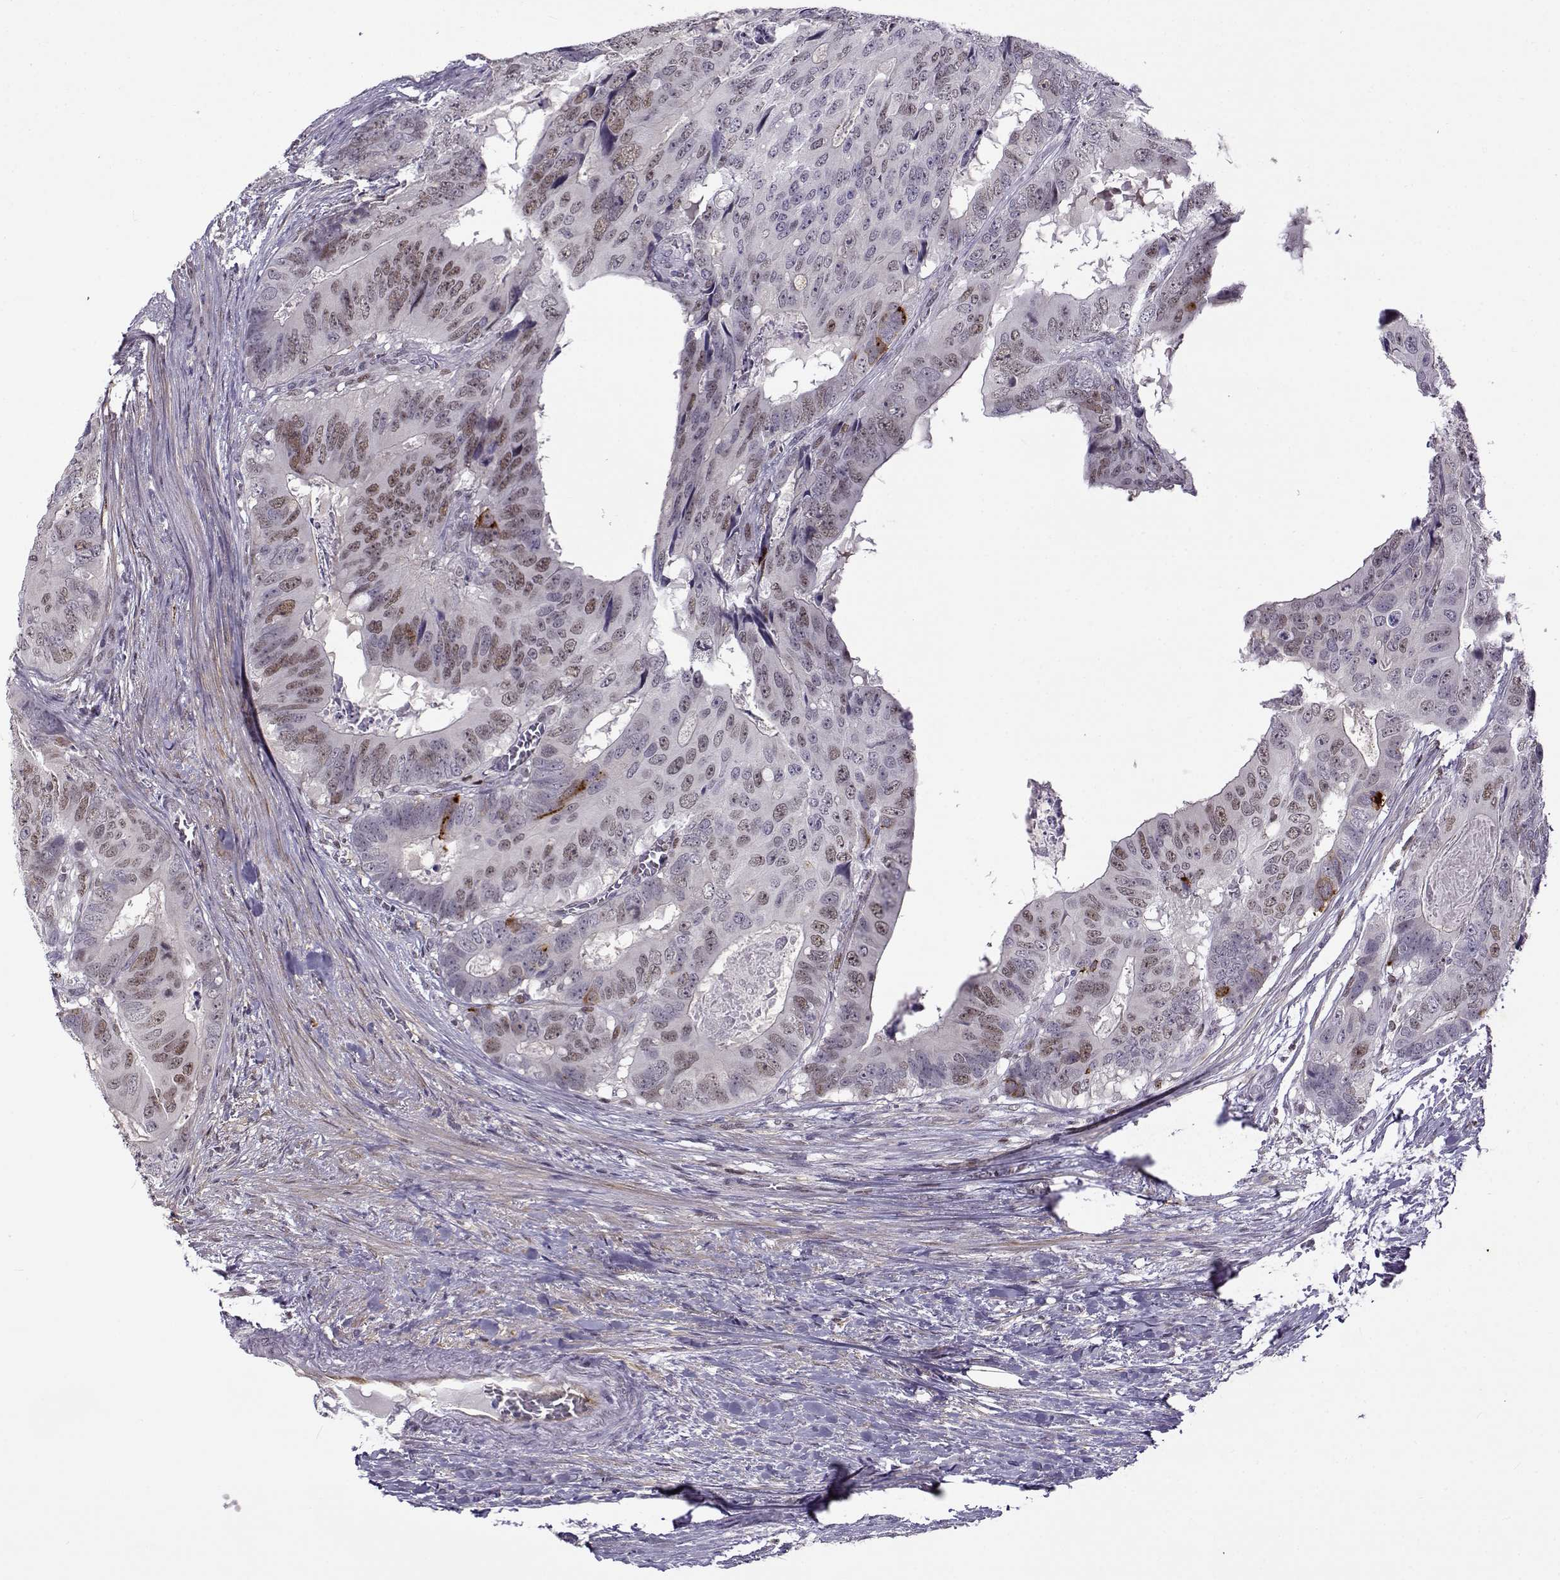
{"staining": {"intensity": "weak", "quantity": "<25%", "location": "nuclear"}, "tissue": "colorectal cancer", "cell_type": "Tumor cells", "image_type": "cancer", "snomed": [{"axis": "morphology", "description": "Adenocarcinoma, NOS"}, {"axis": "topography", "description": "Colon"}], "caption": "A histopathology image of adenocarcinoma (colorectal) stained for a protein displays no brown staining in tumor cells. (DAB IHC visualized using brightfield microscopy, high magnification).", "gene": "BACH1", "patient": {"sex": "male", "age": 79}}